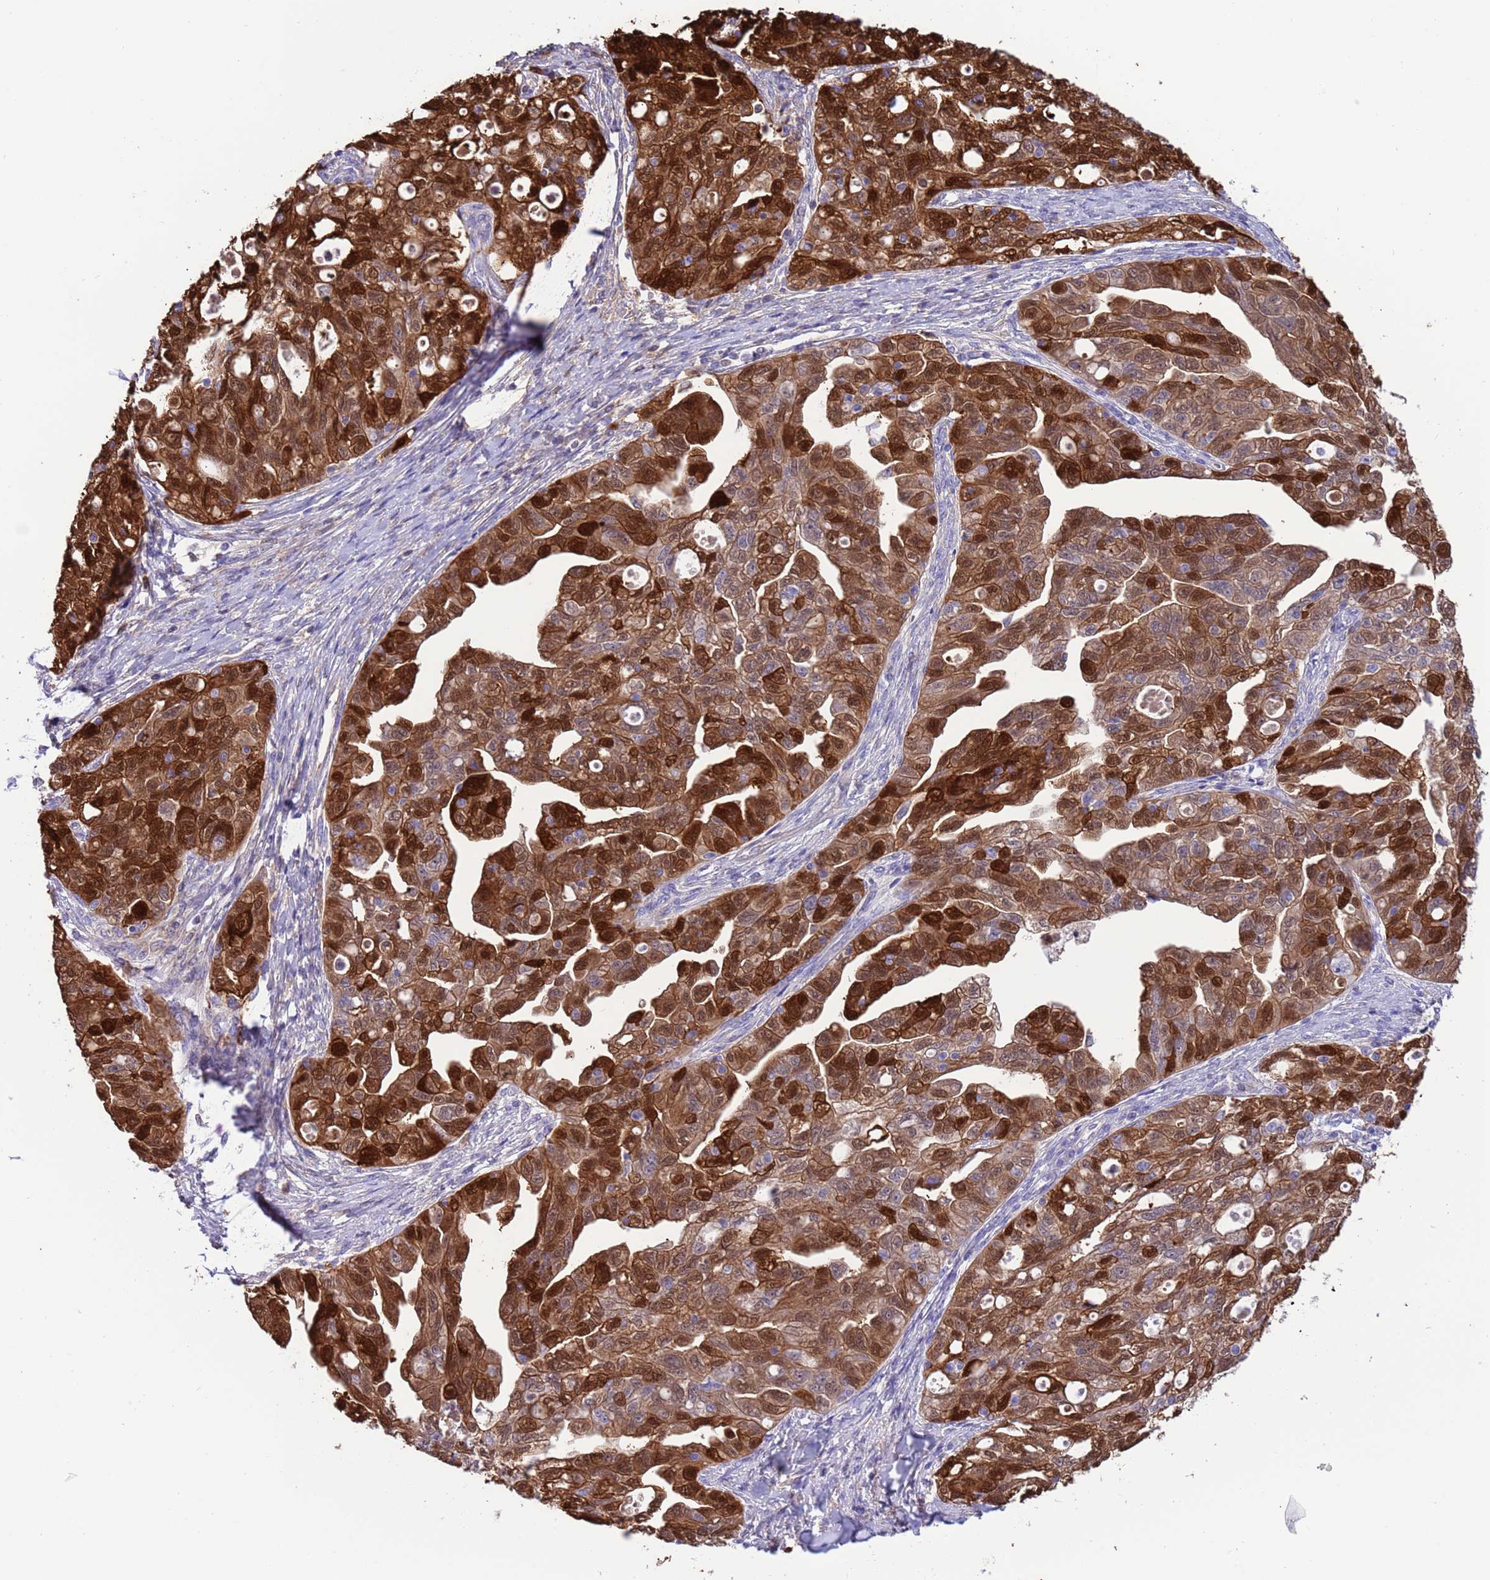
{"staining": {"intensity": "strong", "quantity": ">75%", "location": "cytoplasmic/membranous,nuclear"}, "tissue": "ovarian cancer", "cell_type": "Tumor cells", "image_type": "cancer", "snomed": [{"axis": "morphology", "description": "Carcinoma, NOS"}, {"axis": "morphology", "description": "Cystadenocarcinoma, serous, NOS"}, {"axis": "topography", "description": "Ovary"}], "caption": "Protein expression analysis of ovarian carcinoma demonstrates strong cytoplasmic/membranous and nuclear expression in approximately >75% of tumor cells.", "gene": "C6orf47", "patient": {"sex": "female", "age": 69}}